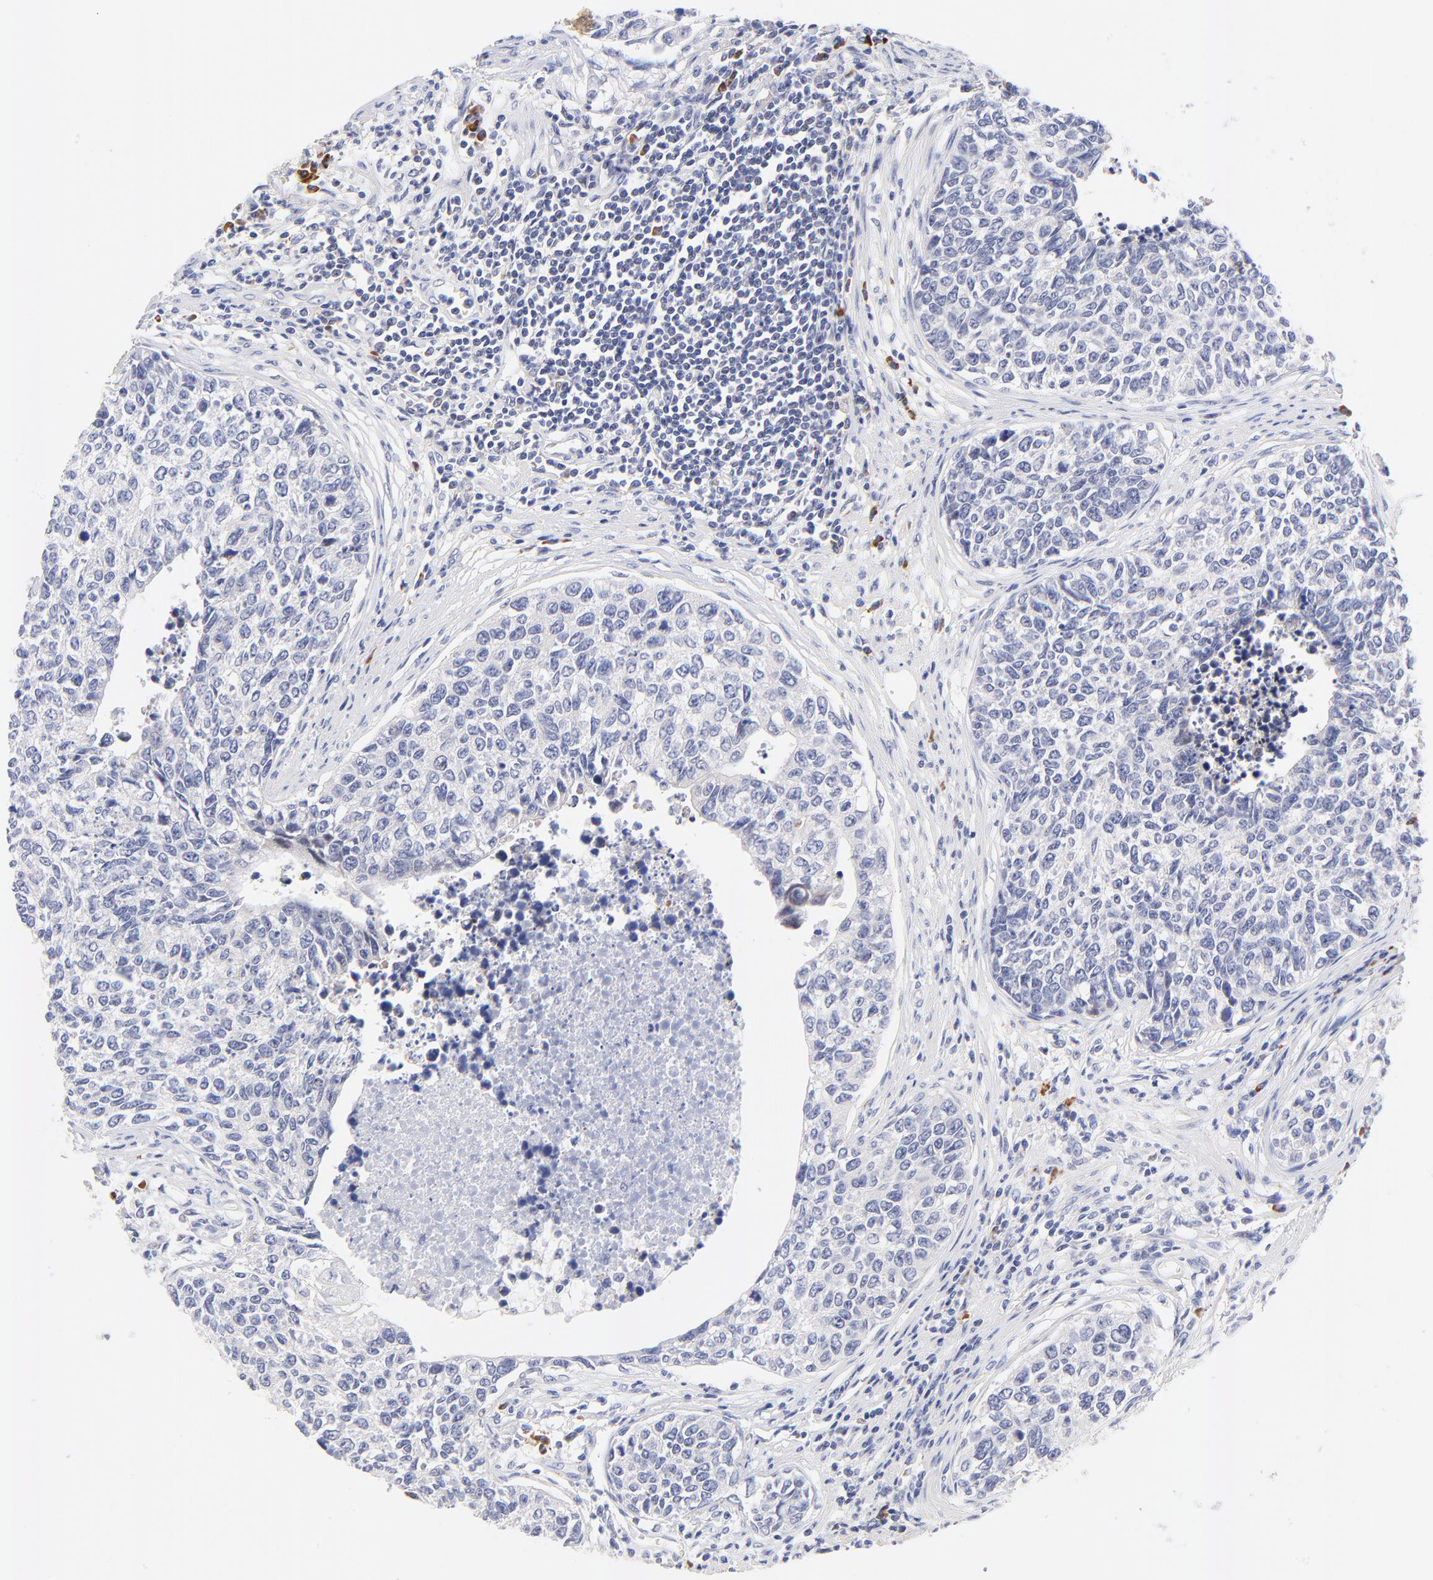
{"staining": {"intensity": "negative", "quantity": "none", "location": "none"}, "tissue": "urothelial cancer", "cell_type": "Tumor cells", "image_type": "cancer", "snomed": [{"axis": "morphology", "description": "Urothelial carcinoma, High grade"}, {"axis": "topography", "description": "Urinary bladder"}], "caption": "A high-resolution image shows immunohistochemistry staining of urothelial cancer, which shows no significant expression in tumor cells.", "gene": "AFF2", "patient": {"sex": "male", "age": 81}}